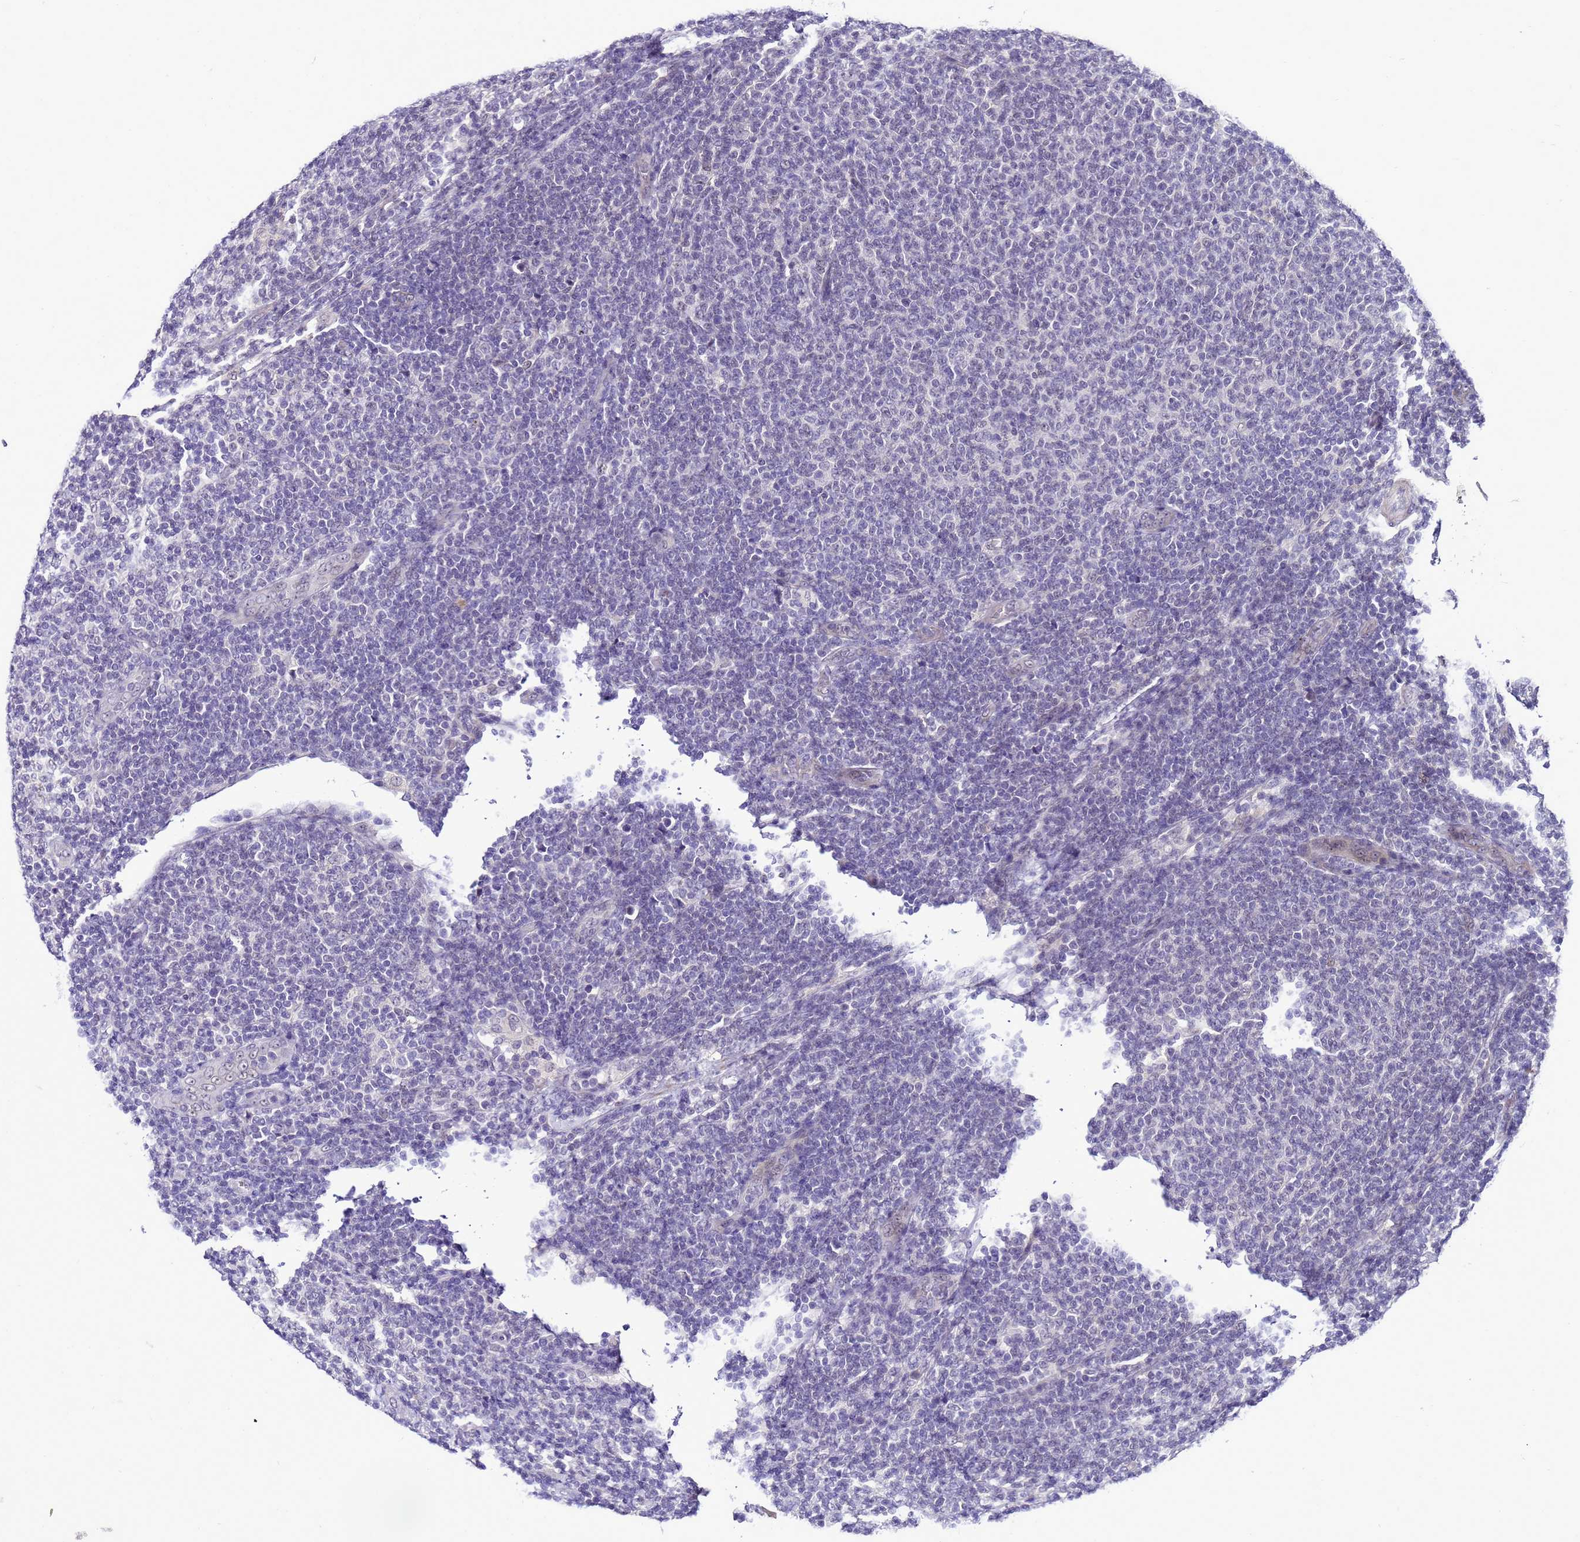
{"staining": {"intensity": "negative", "quantity": "none", "location": "none"}, "tissue": "lymphoma", "cell_type": "Tumor cells", "image_type": "cancer", "snomed": [{"axis": "morphology", "description": "Malignant lymphoma, non-Hodgkin's type, Low grade"}, {"axis": "topography", "description": "Lymph node"}], "caption": "Image shows no significant protein positivity in tumor cells of low-grade malignant lymphoma, non-Hodgkin's type.", "gene": "C19orf47", "patient": {"sex": "male", "age": 66}}